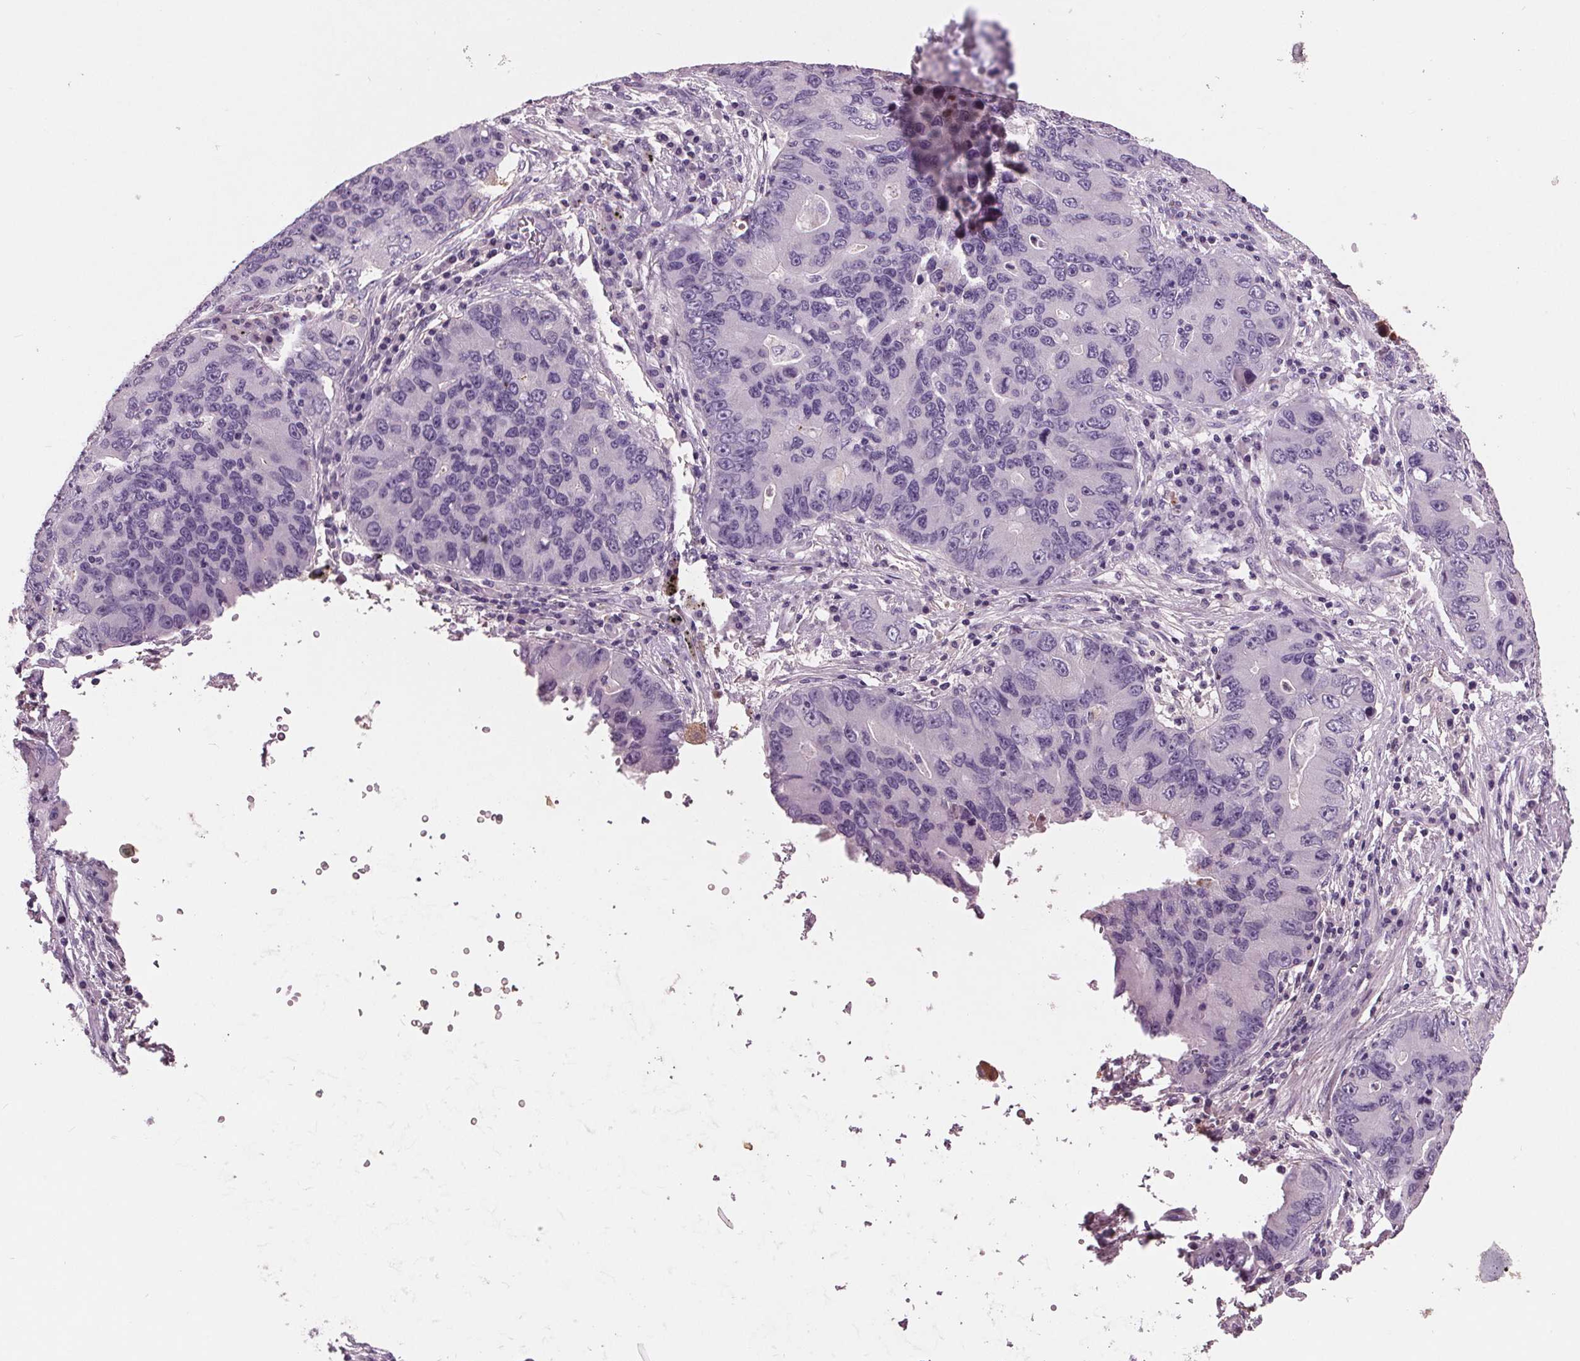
{"staining": {"intensity": "negative", "quantity": "none", "location": "none"}, "tissue": "lung cancer", "cell_type": "Tumor cells", "image_type": "cancer", "snomed": [{"axis": "morphology", "description": "Adenocarcinoma, NOS"}, {"axis": "morphology", "description": "Adenocarcinoma, metastatic, NOS"}, {"axis": "topography", "description": "Lymph node"}, {"axis": "topography", "description": "Lung"}], "caption": "Human lung cancer (metastatic adenocarcinoma) stained for a protein using immunohistochemistry (IHC) displays no expression in tumor cells.", "gene": "C6", "patient": {"sex": "female", "age": 54}}